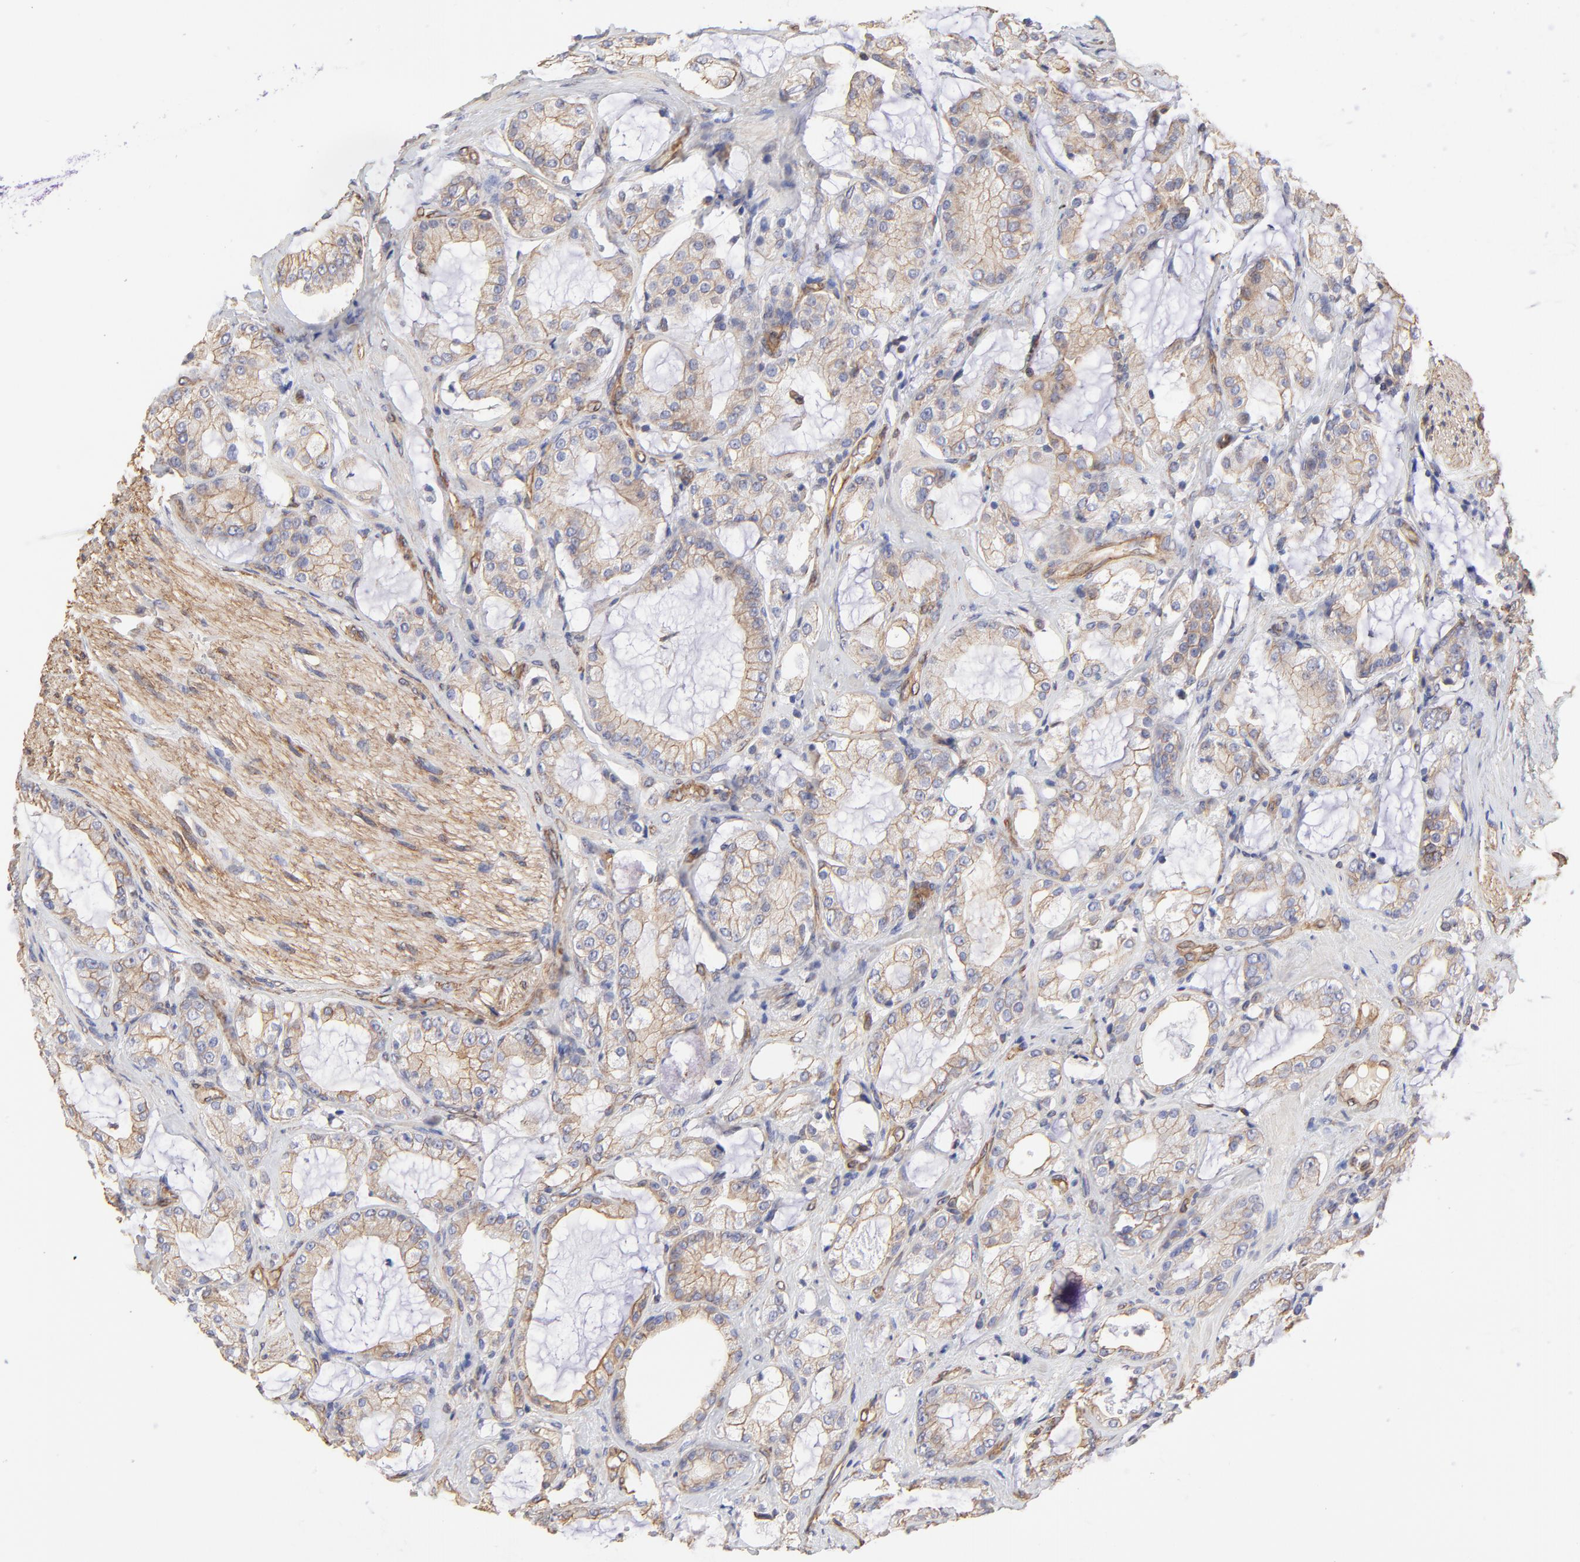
{"staining": {"intensity": "weak", "quantity": ">75%", "location": "cytoplasmic/membranous"}, "tissue": "prostate cancer", "cell_type": "Tumor cells", "image_type": "cancer", "snomed": [{"axis": "morphology", "description": "Adenocarcinoma, Medium grade"}, {"axis": "topography", "description": "Prostate"}], "caption": "Prostate medium-grade adenocarcinoma was stained to show a protein in brown. There is low levels of weak cytoplasmic/membranous staining in about >75% of tumor cells. (Stains: DAB in brown, nuclei in blue, Microscopy: brightfield microscopy at high magnification).", "gene": "LRCH2", "patient": {"sex": "male", "age": 70}}